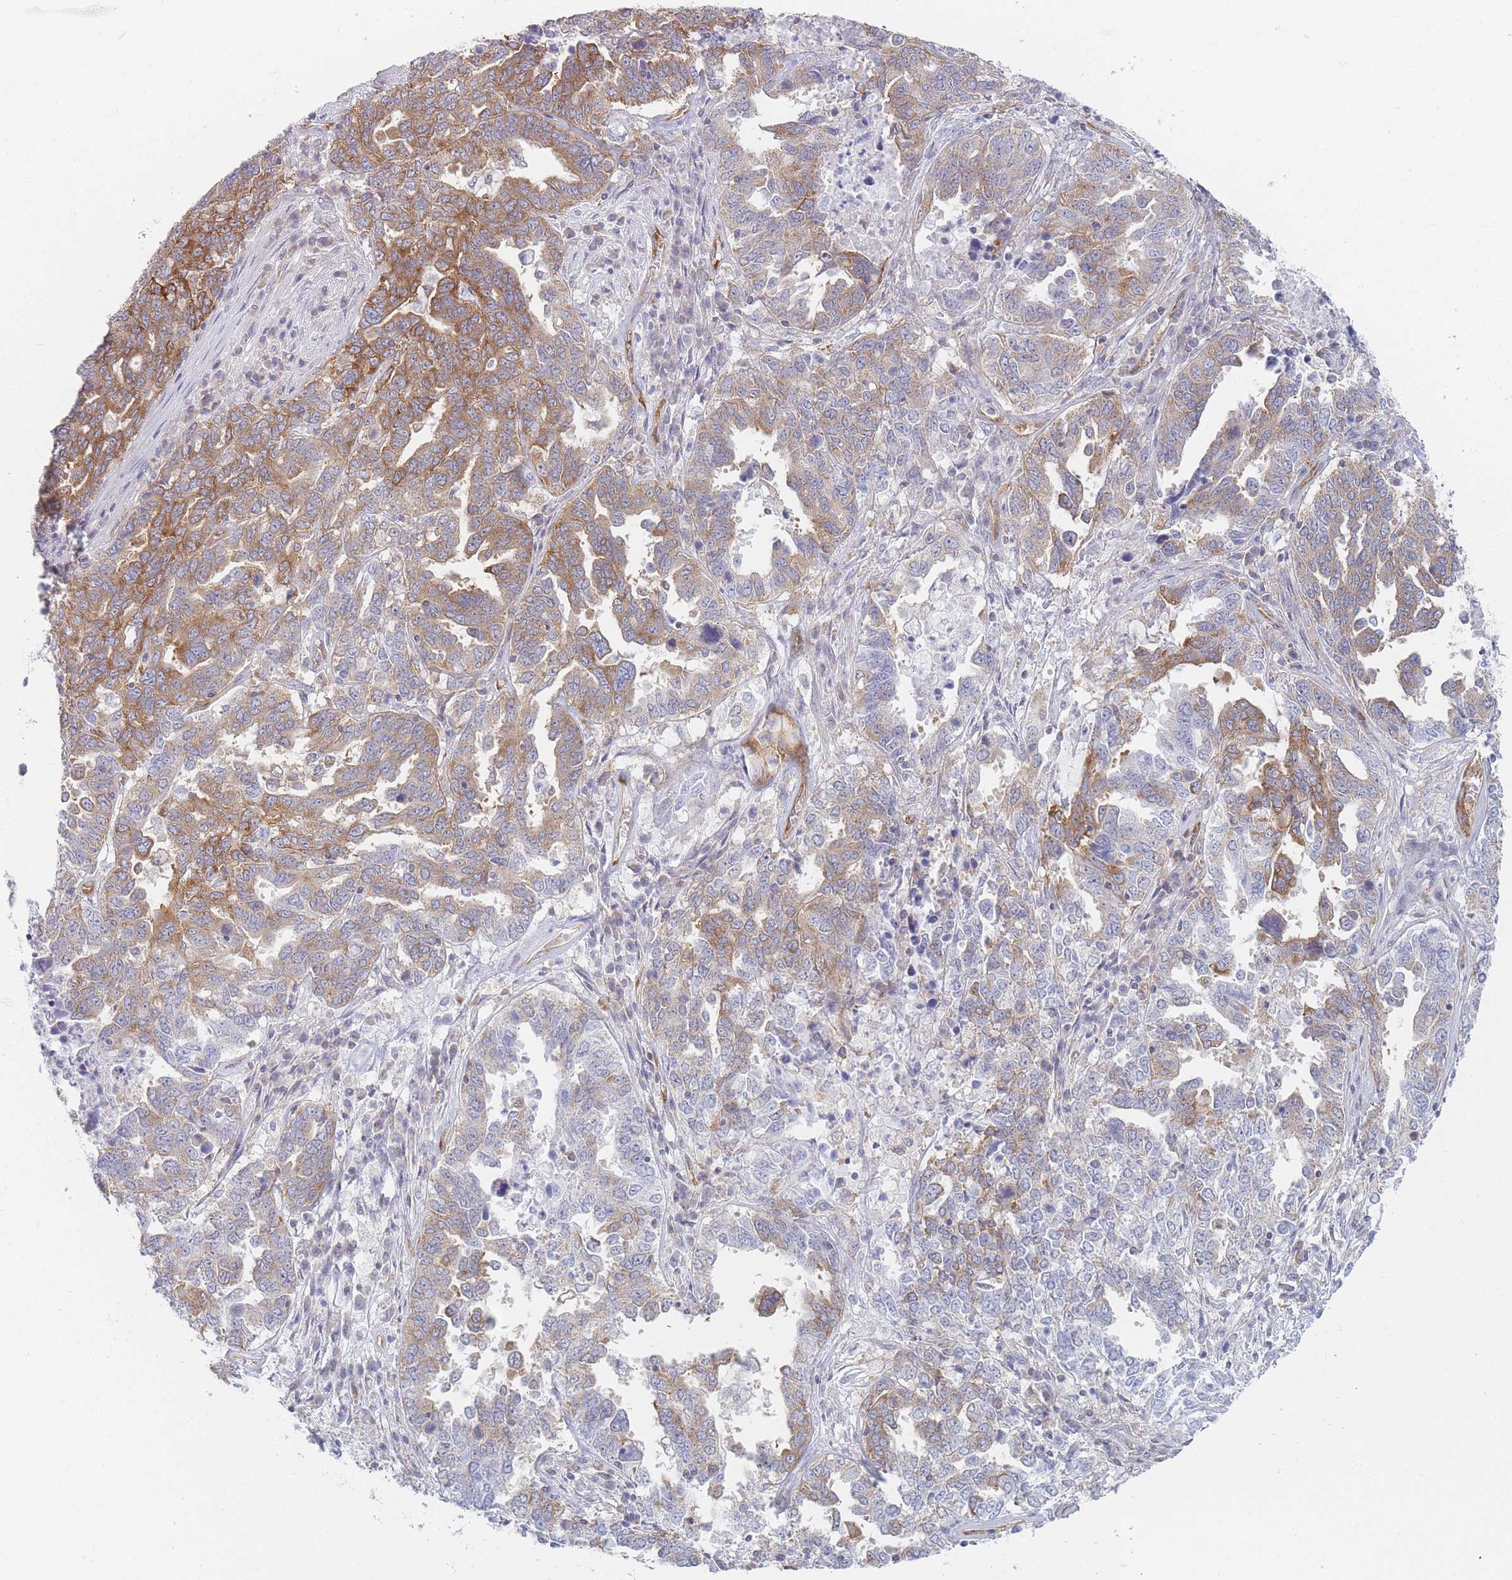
{"staining": {"intensity": "moderate", "quantity": "25%-75%", "location": "cytoplasmic/membranous"}, "tissue": "ovarian cancer", "cell_type": "Tumor cells", "image_type": "cancer", "snomed": [{"axis": "morphology", "description": "Carcinoma, endometroid"}, {"axis": "topography", "description": "Ovary"}], "caption": "This is a histology image of IHC staining of ovarian endometroid carcinoma, which shows moderate positivity in the cytoplasmic/membranous of tumor cells.", "gene": "MAP1S", "patient": {"sex": "female", "age": 62}}